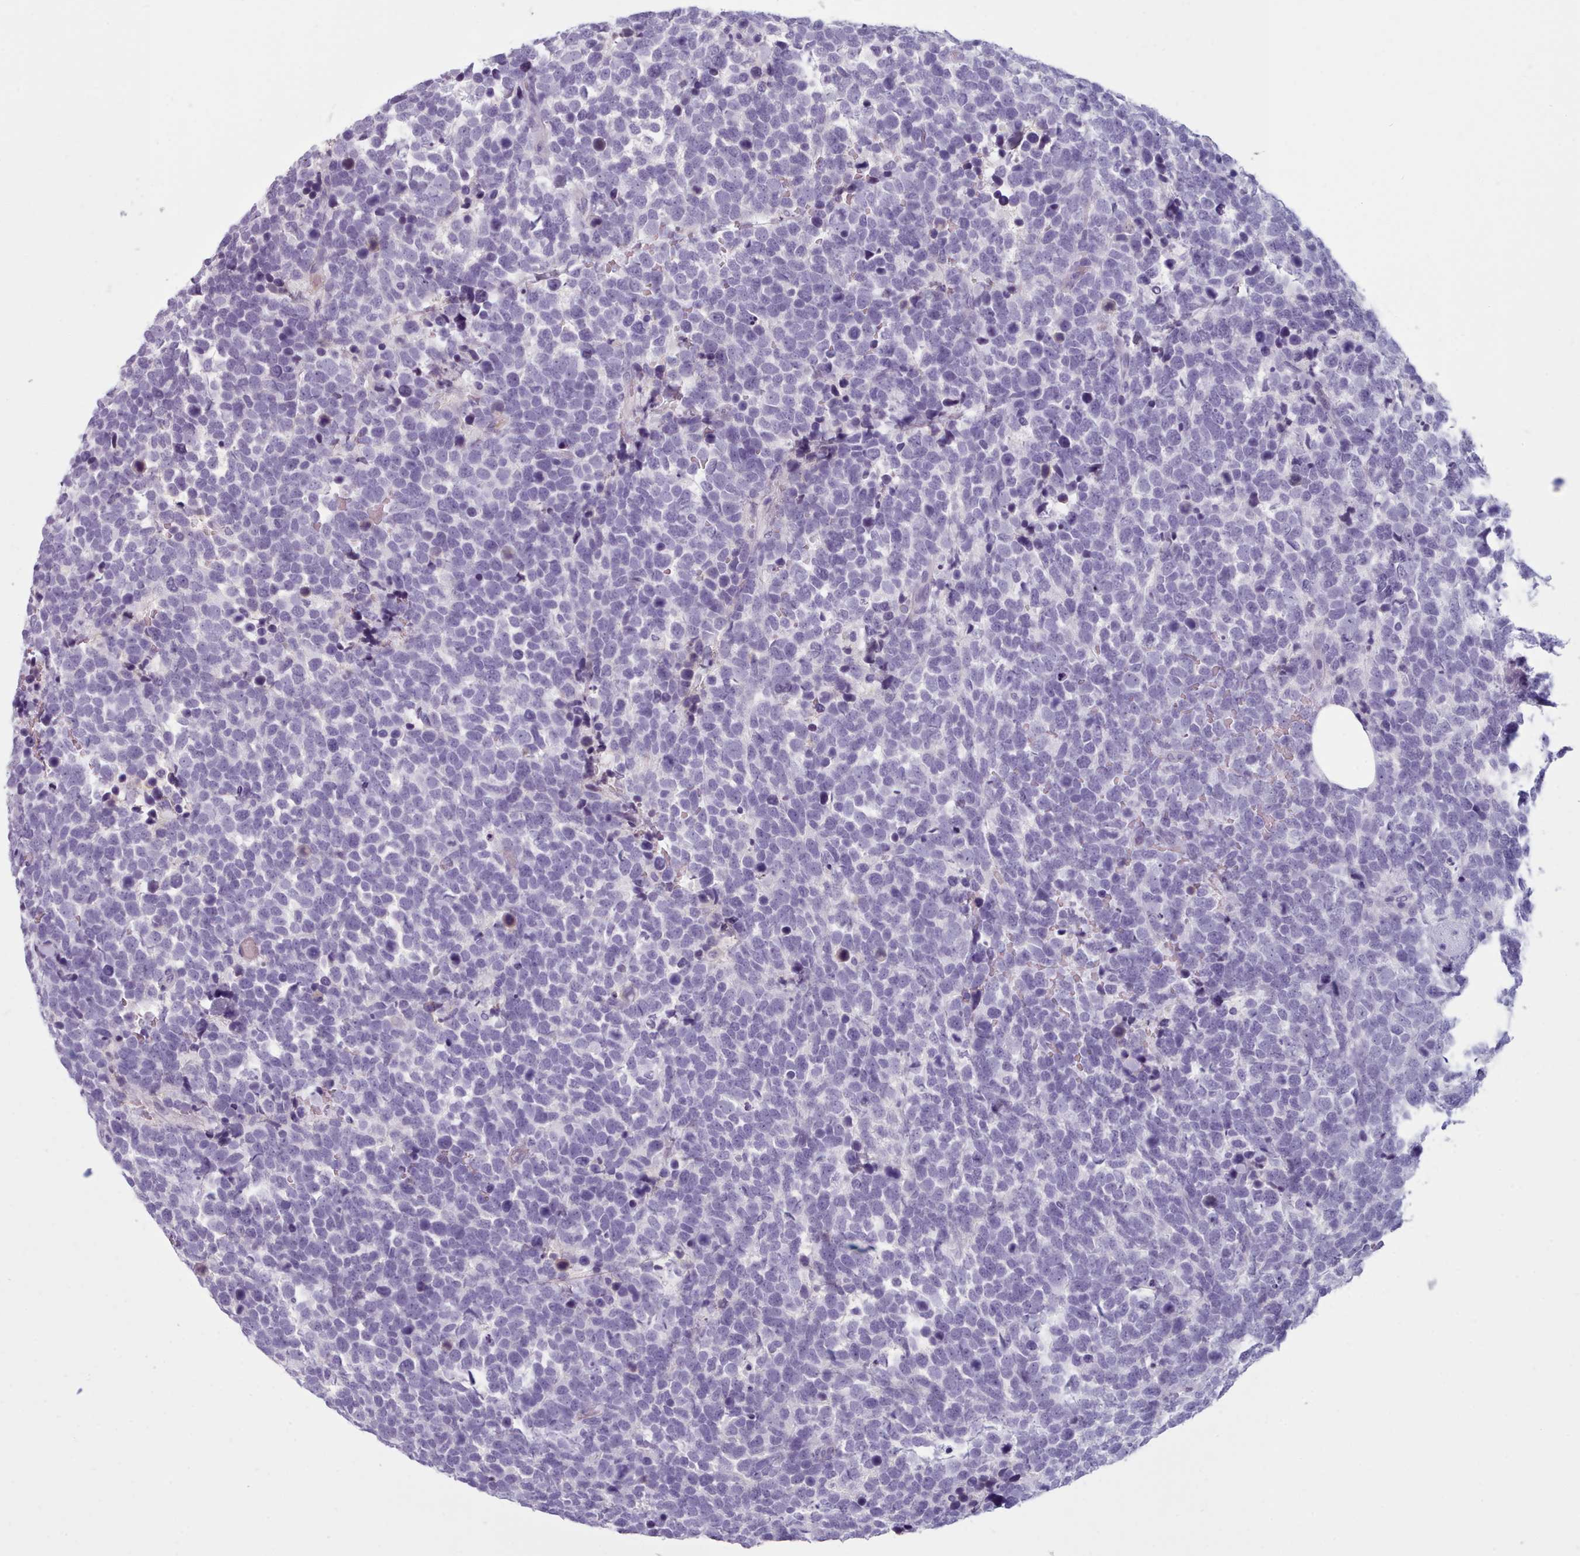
{"staining": {"intensity": "negative", "quantity": "none", "location": "none"}, "tissue": "urothelial cancer", "cell_type": "Tumor cells", "image_type": "cancer", "snomed": [{"axis": "morphology", "description": "Urothelial carcinoma, High grade"}, {"axis": "topography", "description": "Urinary bladder"}], "caption": "Urothelial cancer was stained to show a protein in brown. There is no significant positivity in tumor cells.", "gene": "ZNF43", "patient": {"sex": "female", "age": 82}}